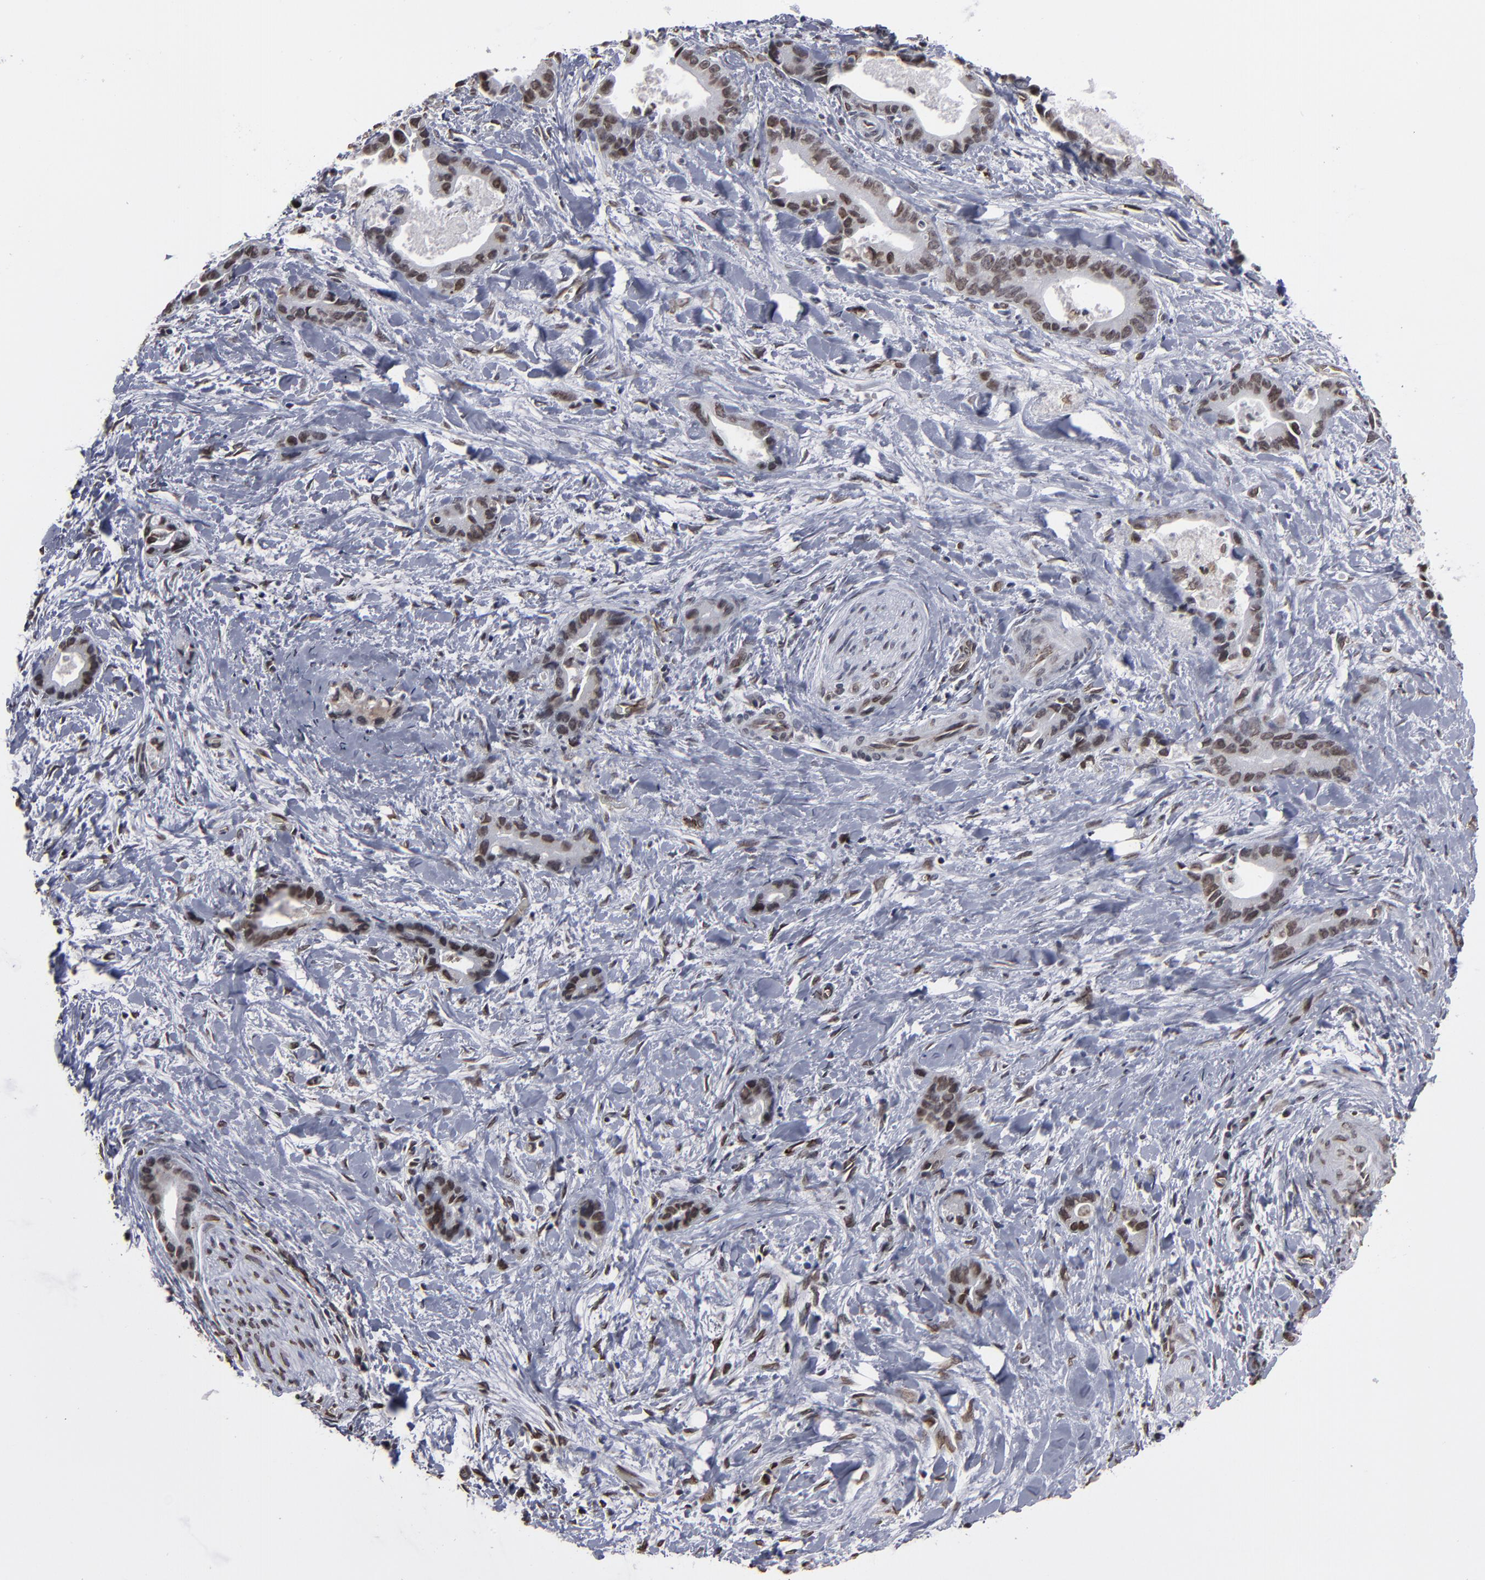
{"staining": {"intensity": "moderate", "quantity": ">75%", "location": "nuclear"}, "tissue": "liver cancer", "cell_type": "Tumor cells", "image_type": "cancer", "snomed": [{"axis": "morphology", "description": "Cholangiocarcinoma"}, {"axis": "topography", "description": "Liver"}], "caption": "Immunohistochemistry (IHC) photomicrograph of liver cholangiocarcinoma stained for a protein (brown), which demonstrates medium levels of moderate nuclear positivity in about >75% of tumor cells.", "gene": "BAZ1A", "patient": {"sex": "female", "age": 55}}